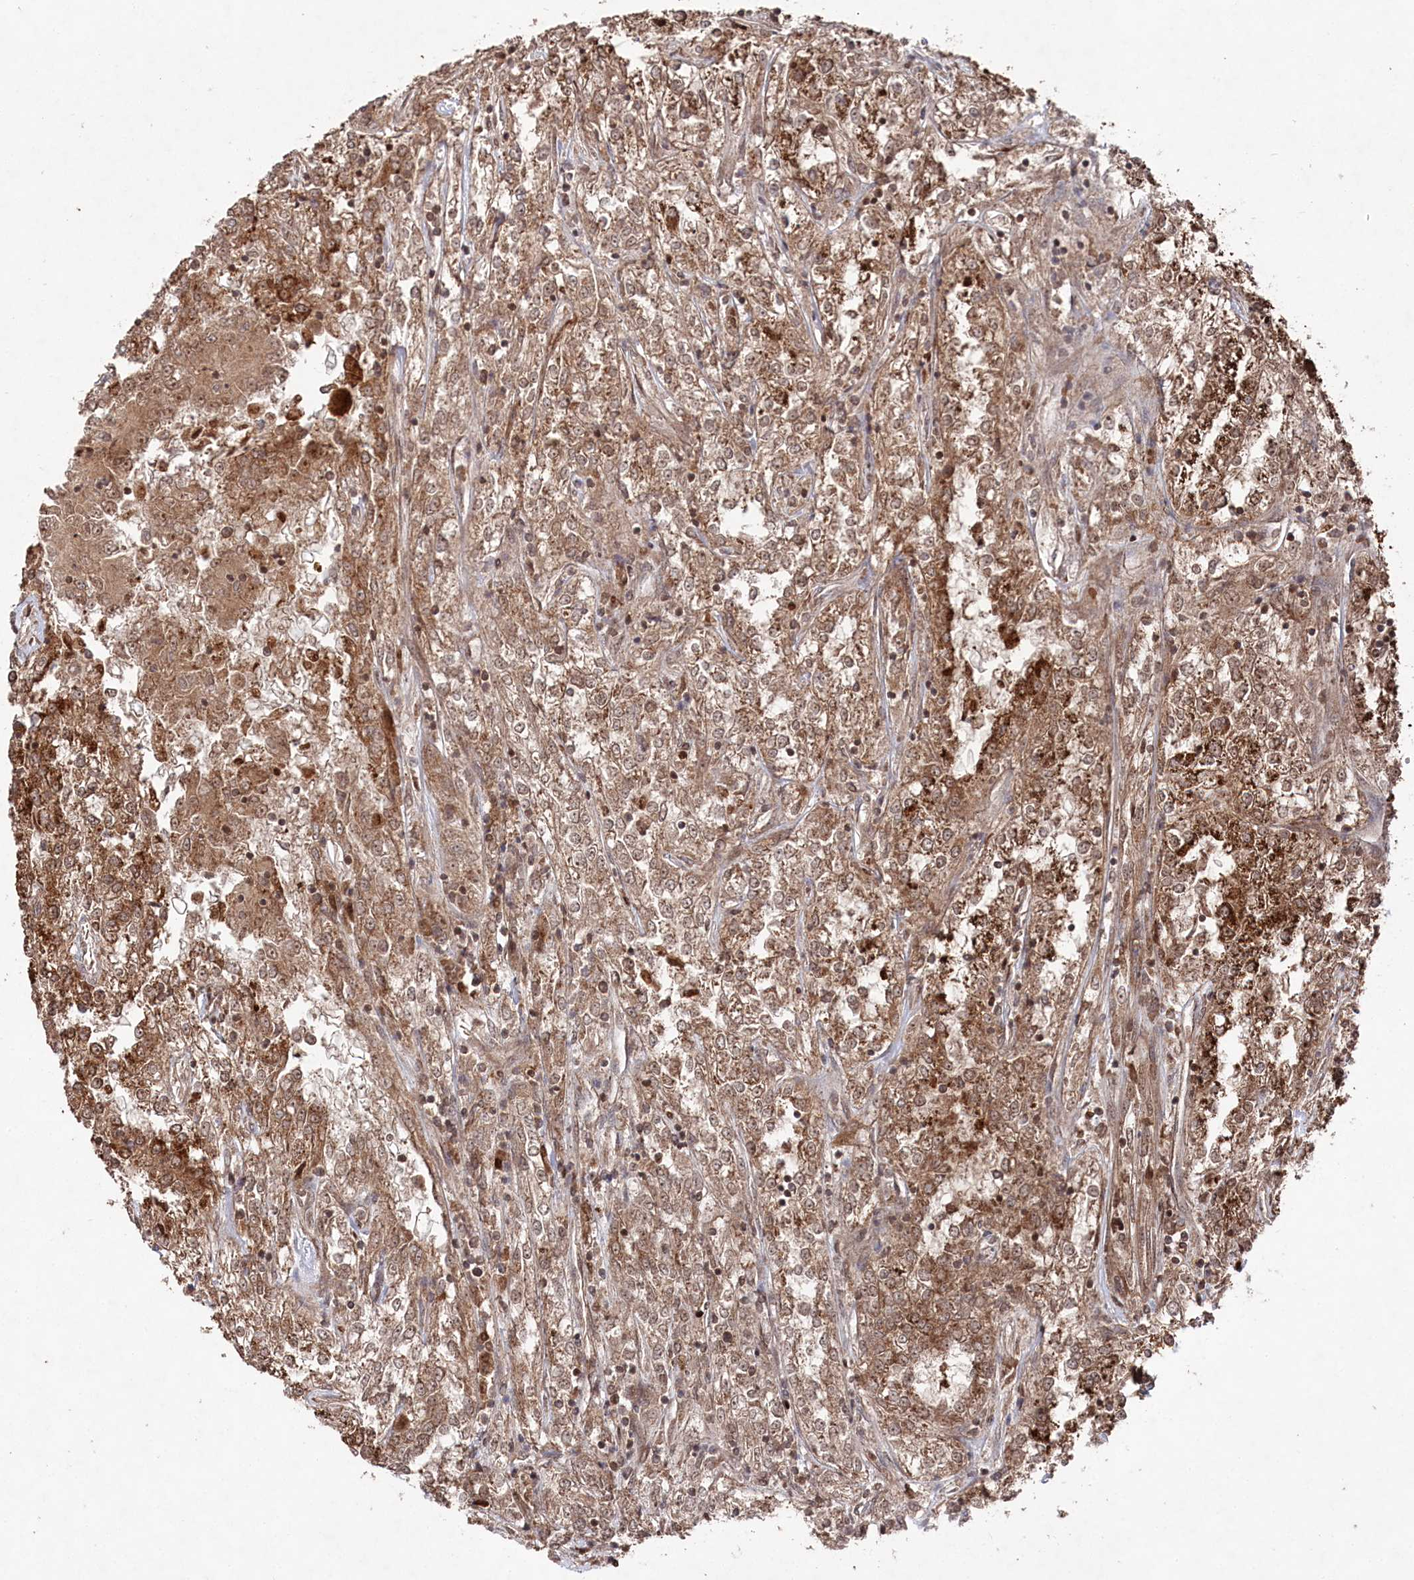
{"staining": {"intensity": "moderate", "quantity": ">75%", "location": "cytoplasmic/membranous,nuclear"}, "tissue": "renal cancer", "cell_type": "Tumor cells", "image_type": "cancer", "snomed": [{"axis": "morphology", "description": "Adenocarcinoma, NOS"}, {"axis": "topography", "description": "Kidney"}], "caption": "Immunohistochemical staining of renal cancer (adenocarcinoma) reveals moderate cytoplasmic/membranous and nuclear protein staining in about >75% of tumor cells. Nuclei are stained in blue.", "gene": "BORCS7", "patient": {"sex": "female", "age": 52}}